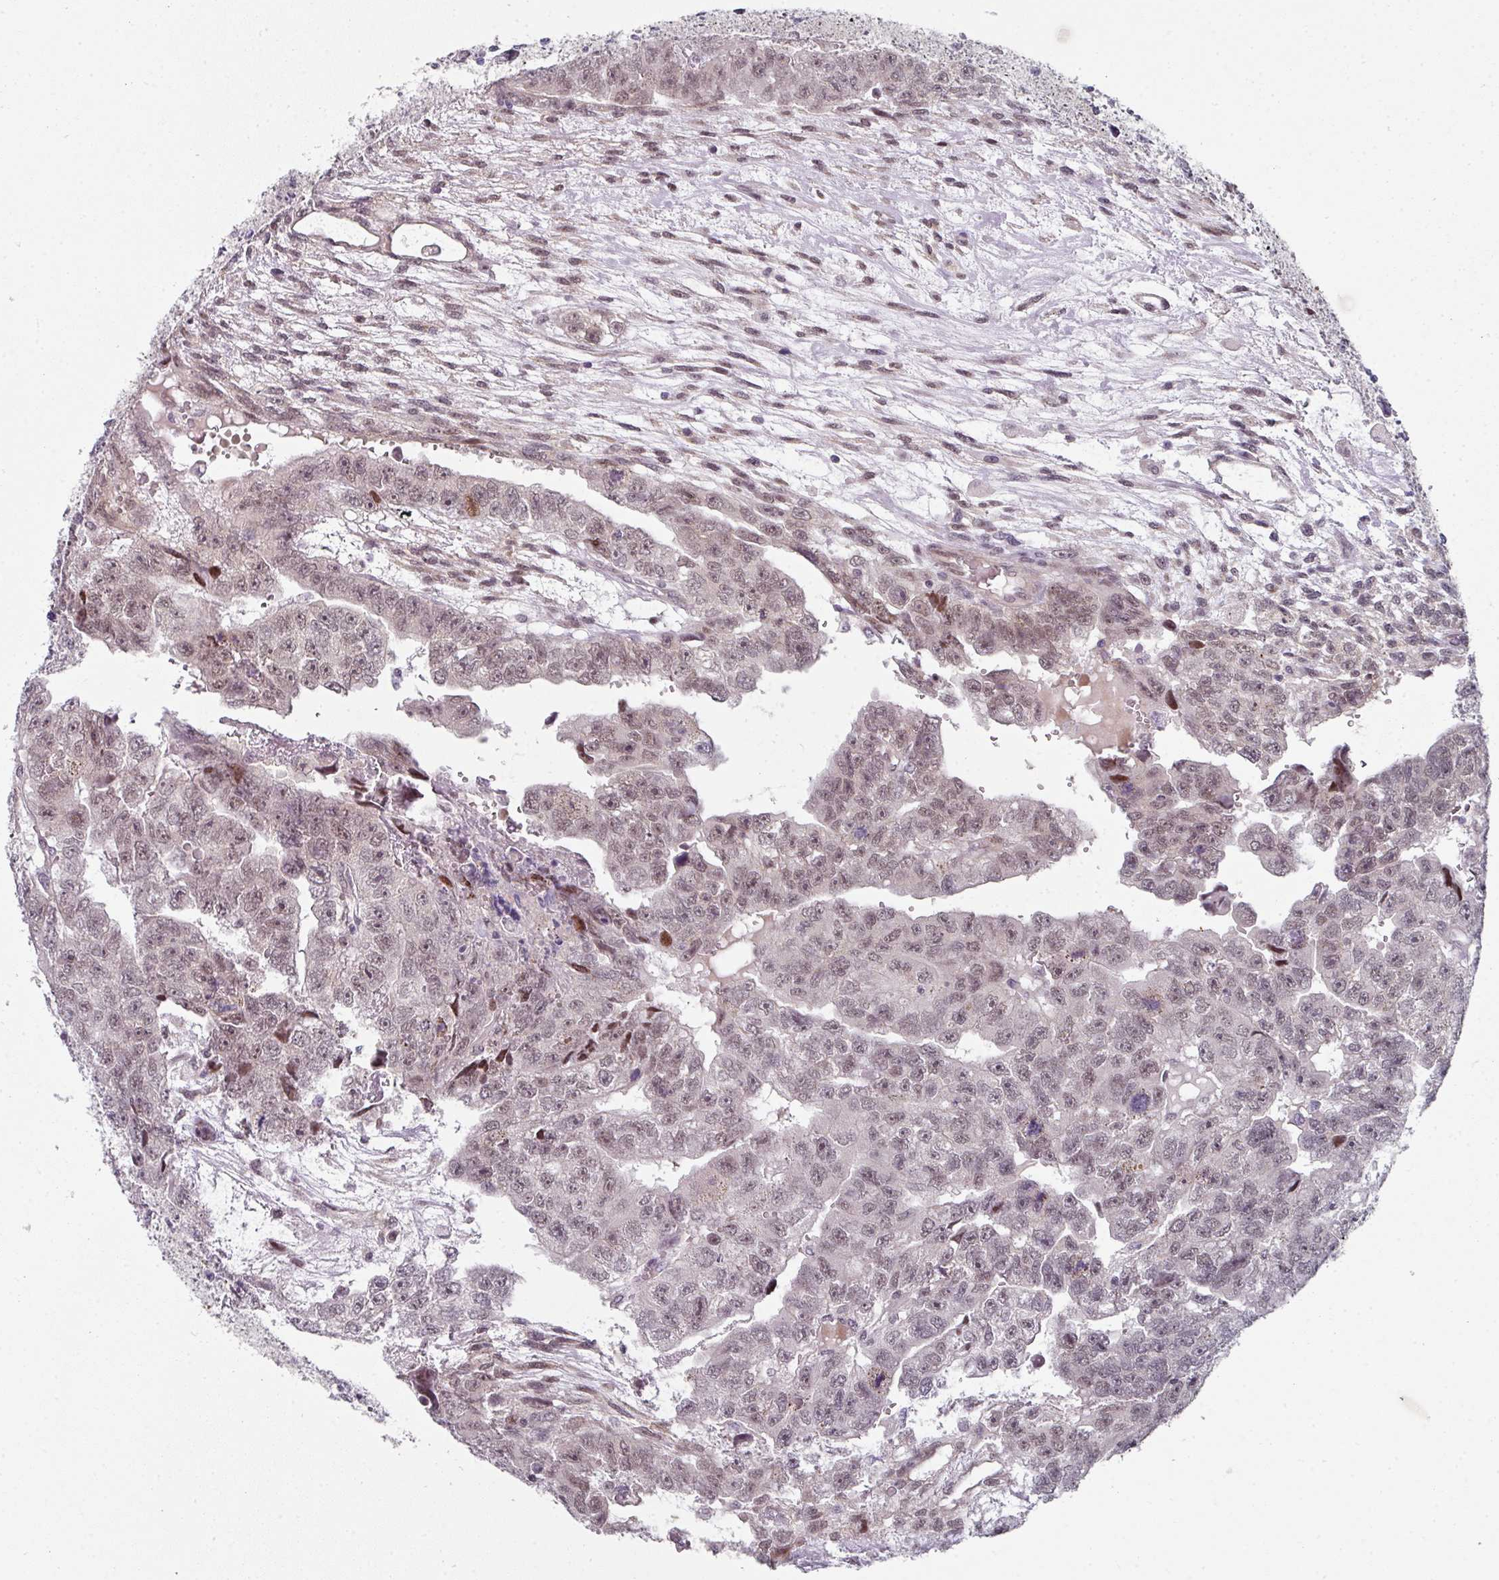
{"staining": {"intensity": "weak", "quantity": "25%-75%", "location": "nuclear"}, "tissue": "testis cancer", "cell_type": "Tumor cells", "image_type": "cancer", "snomed": [{"axis": "morphology", "description": "Carcinoma, Embryonal, NOS"}, {"axis": "topography", "description": "Testis"}], "caption": "Embryonal carcinoma (testis) stained for a protein (brown) exhibits weak nuclear positive staining in approximately 25%-75% of tumor cells.", "gene": "TMCC1", "patient": {"sex": "male", "age": 20}}